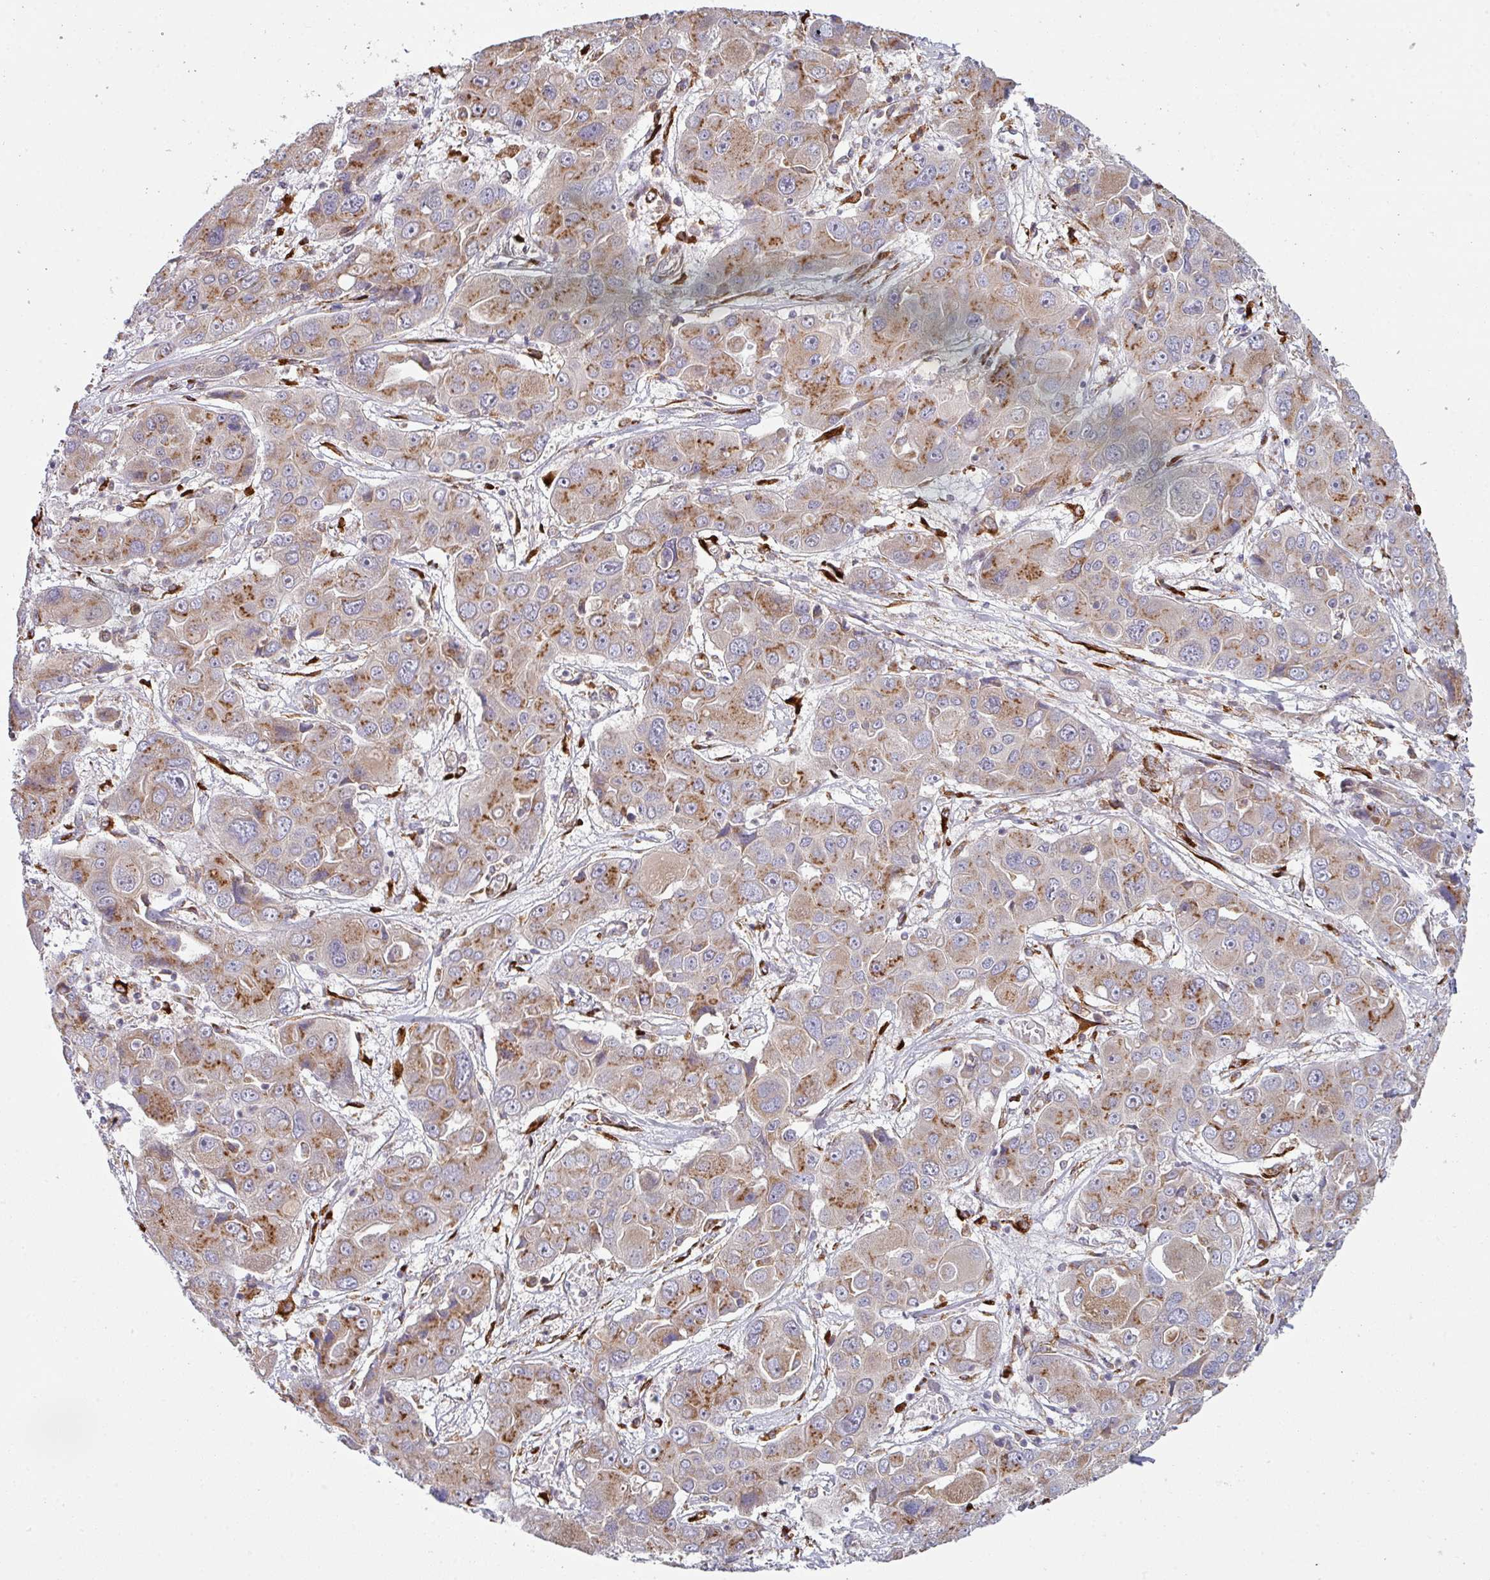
{"staining": {"intensity": "moderate", "quantity": "25%-75%", "location": "cytoplasmic/membranous"}, "tissue": "liver cancer", "cell_type": "Tumor cells", "image_type": "cancer", "snomed": [{"axis": "morphology", "description": "Cholangiocarcinoma"}, {"axis": "topography", "description": "Liver"}], "caption": "Tumor cells show moderate cytoplasmic/membranous positivity in about 25%-75% of cells in liver cholangiocarcinoma.", "gene": "ZNF268", "patient": {"sex": "male", "age": 67}}